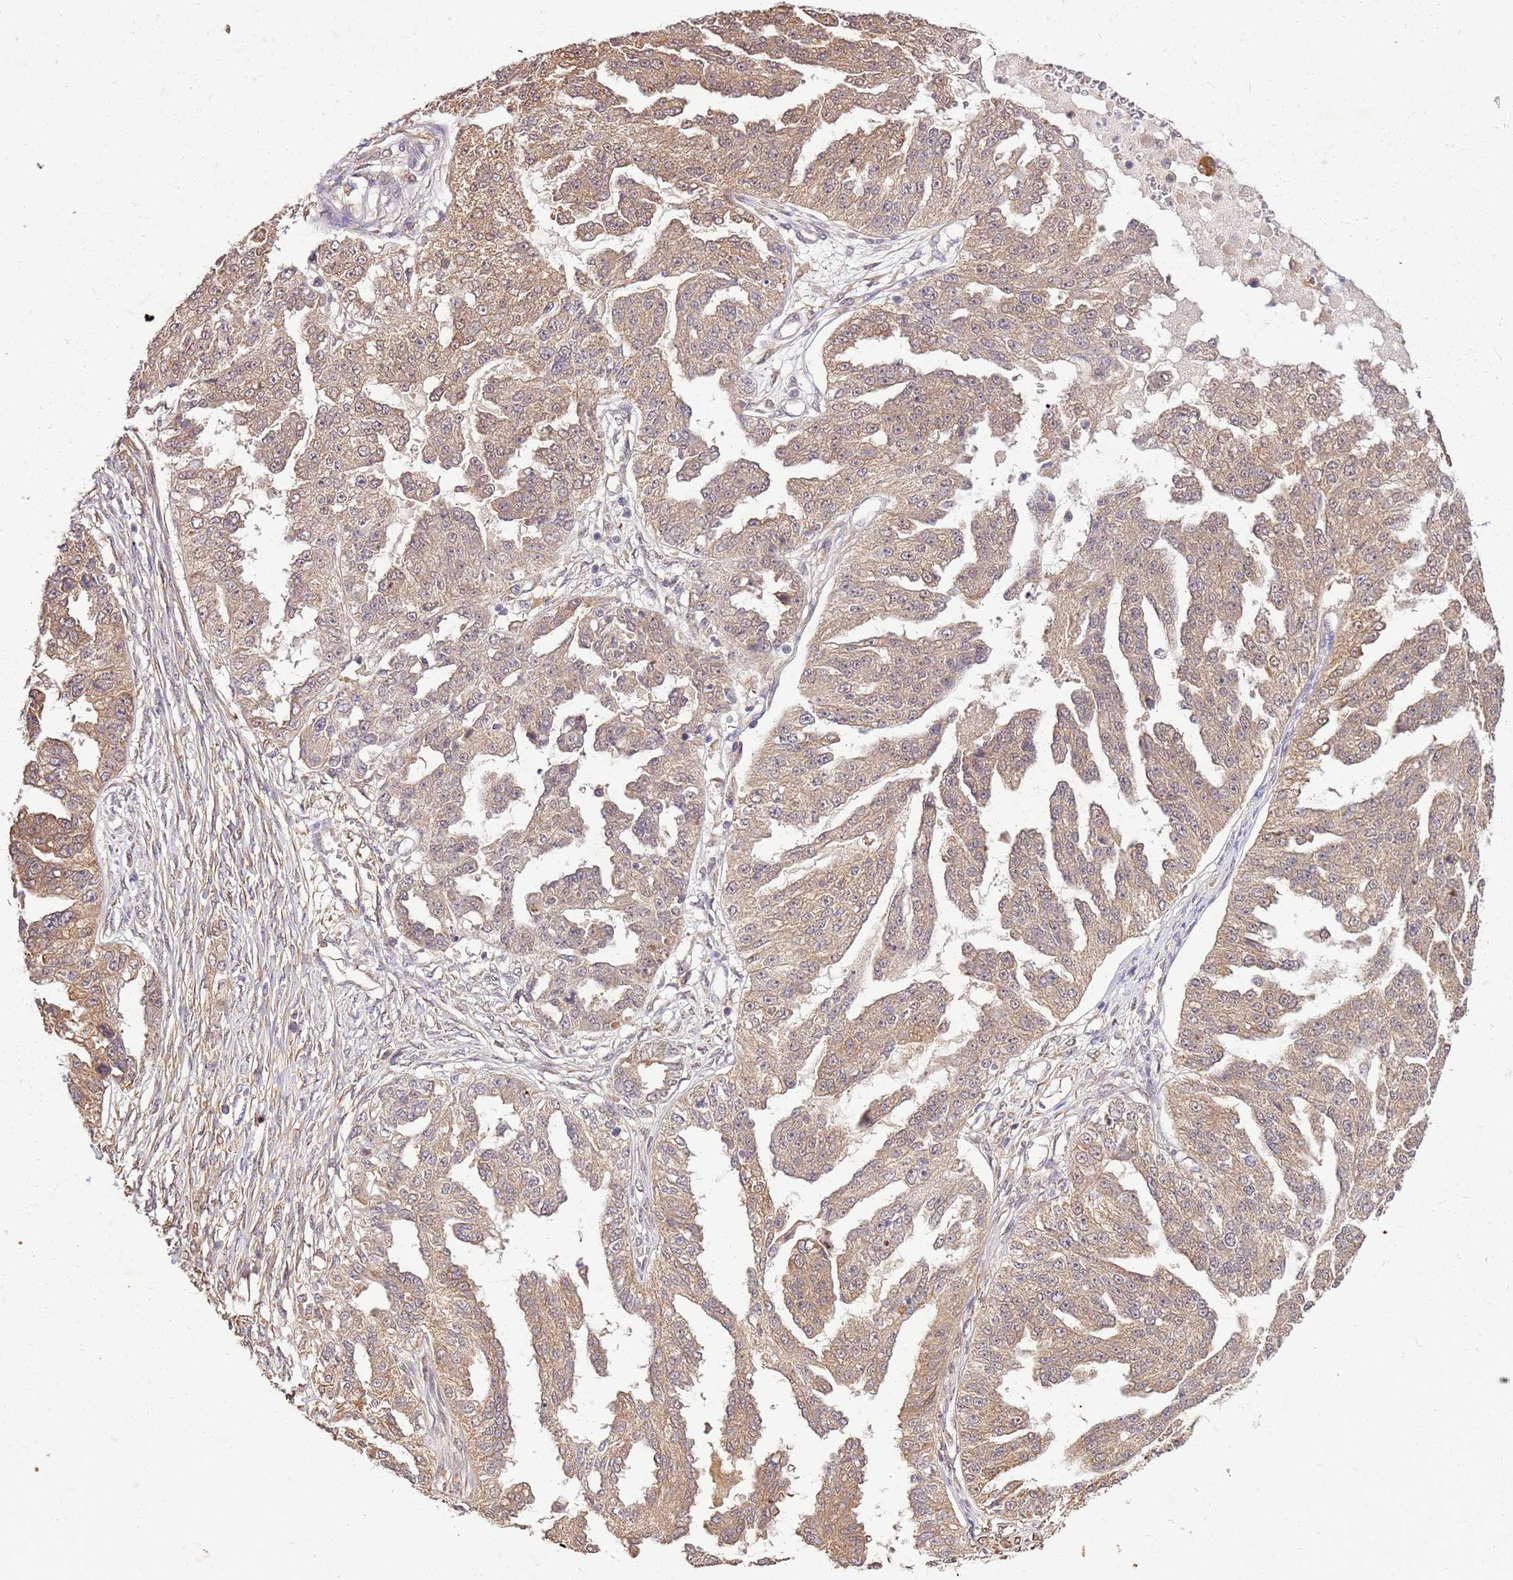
{"staining": {"intensity": "weak", "quantity": ">75%", "location": "cytoplasmic/membranous"}, "tissue": "ovarian cancer", "cell_type": "Tumor cells", "image_type": "cancer", "snomed": [{"axis": "morphology", "description": "Cystadenocarcinoma, serous, NOS"}, {"axis": "topography", "description": "Ovary"}], "caption": "Immunohistochemistry of human ovarian cancer demonstrates low levels of weak cytoplasmic/membranous expression in approximately >75% of tumor cells. The staining was performed using DAB to visualize the protein expression in brown, while the nuclei were stained in blue with hematoxylin (Magnification: 20x).", "gene": "UBE3A", "patient": {"sex": "female", "age": 58}}